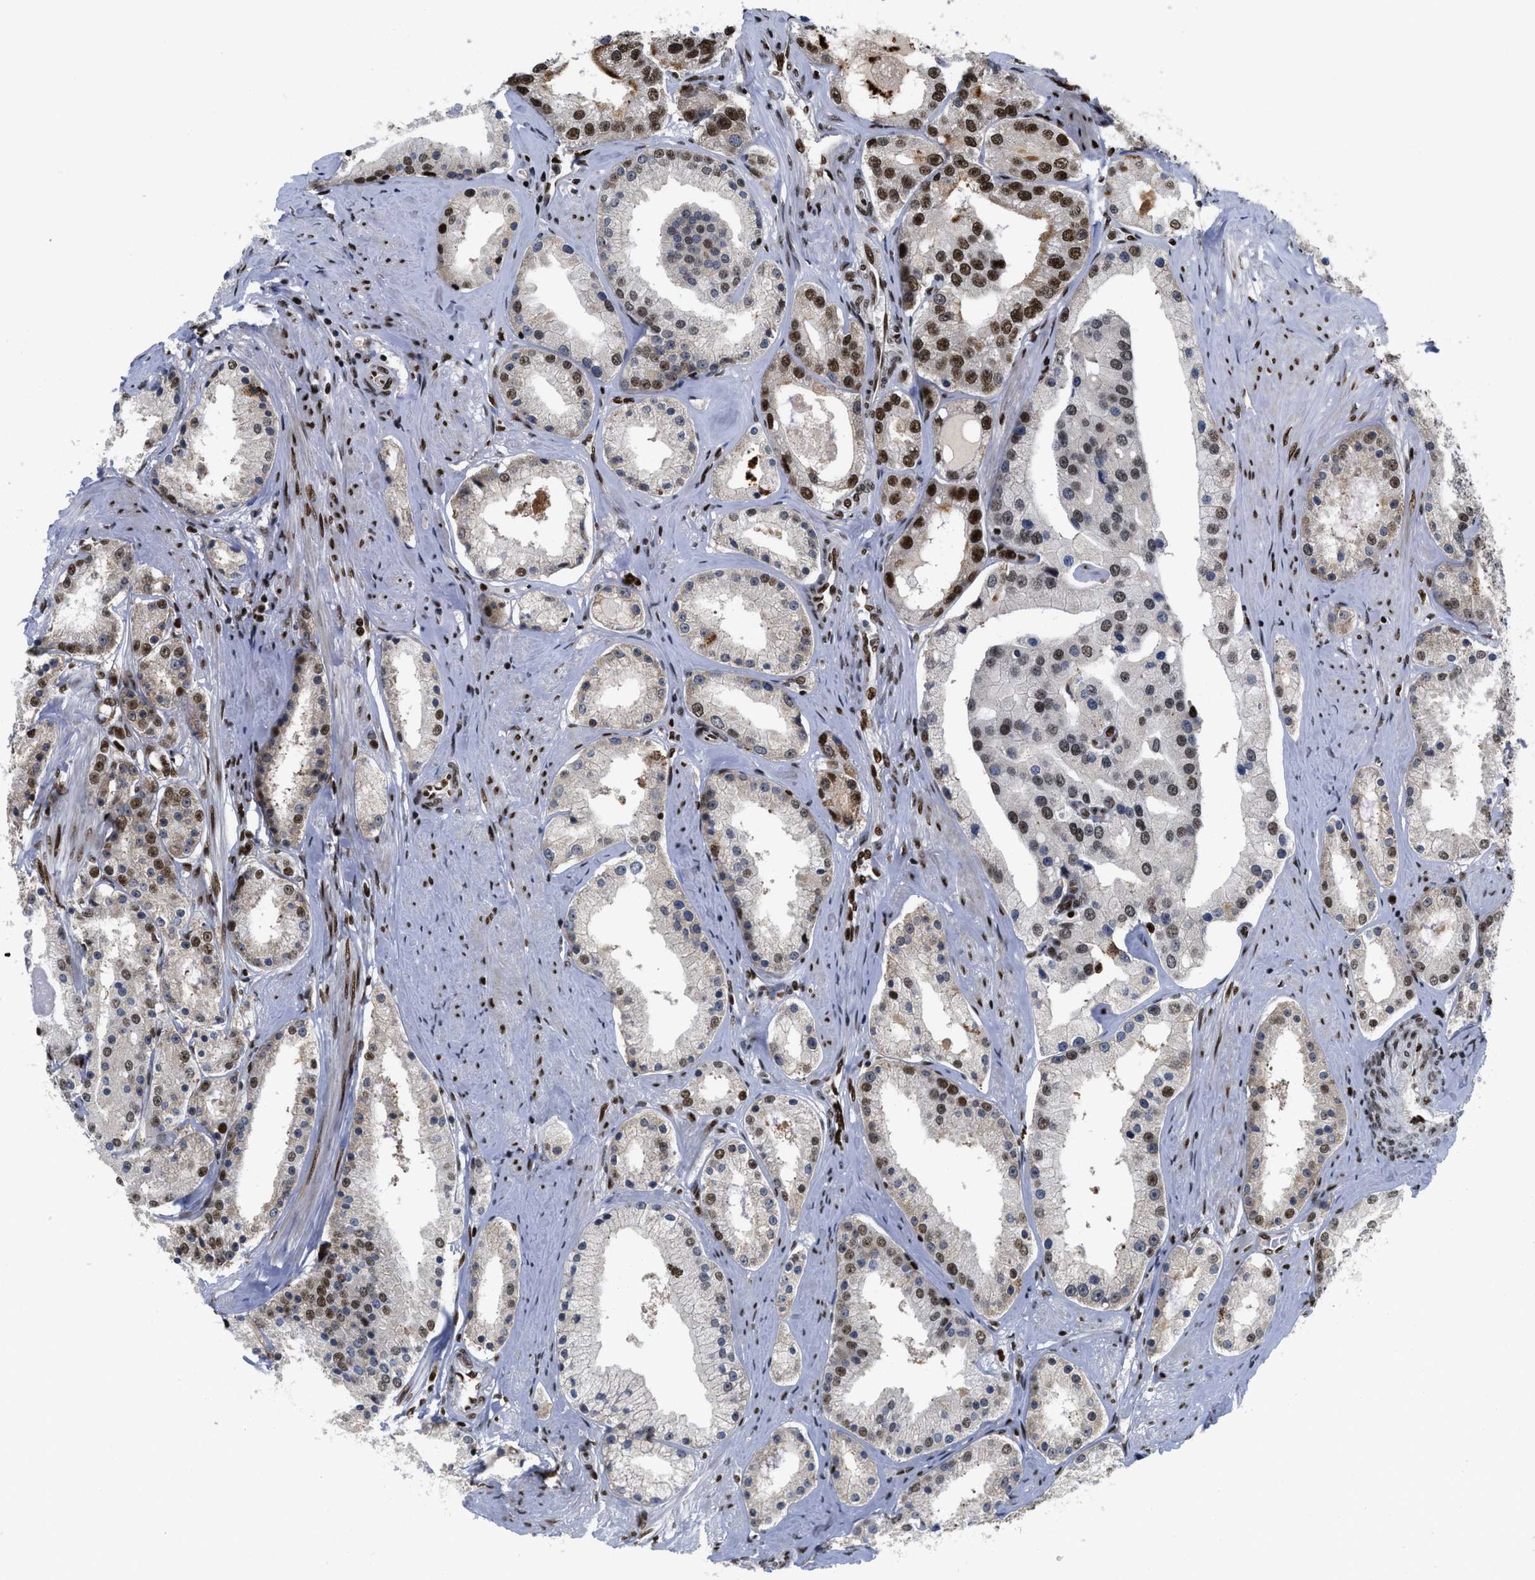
{"staining": {"intensity": "moderate", "quantity": "25%-75%", "location": "nuclear"}, "tissue": "prostate cancer", "cell_type": "Tumor cells", "image_type": "cancer", "snomed": [{"axis": "morphology", "description": "Adenocarcinoma, Low grade"}, {"axis": "topography", "description": "Prostate"}], "caption": "Immunohistochemical staining of human prostate cancer (low-grade adenocarcinoma) reveals medium levels of moderate nuclear positivity in about 25%-75% of tumor cells.", "gene": "RFX5", "patient": {"sex": "male", "age": 63}}